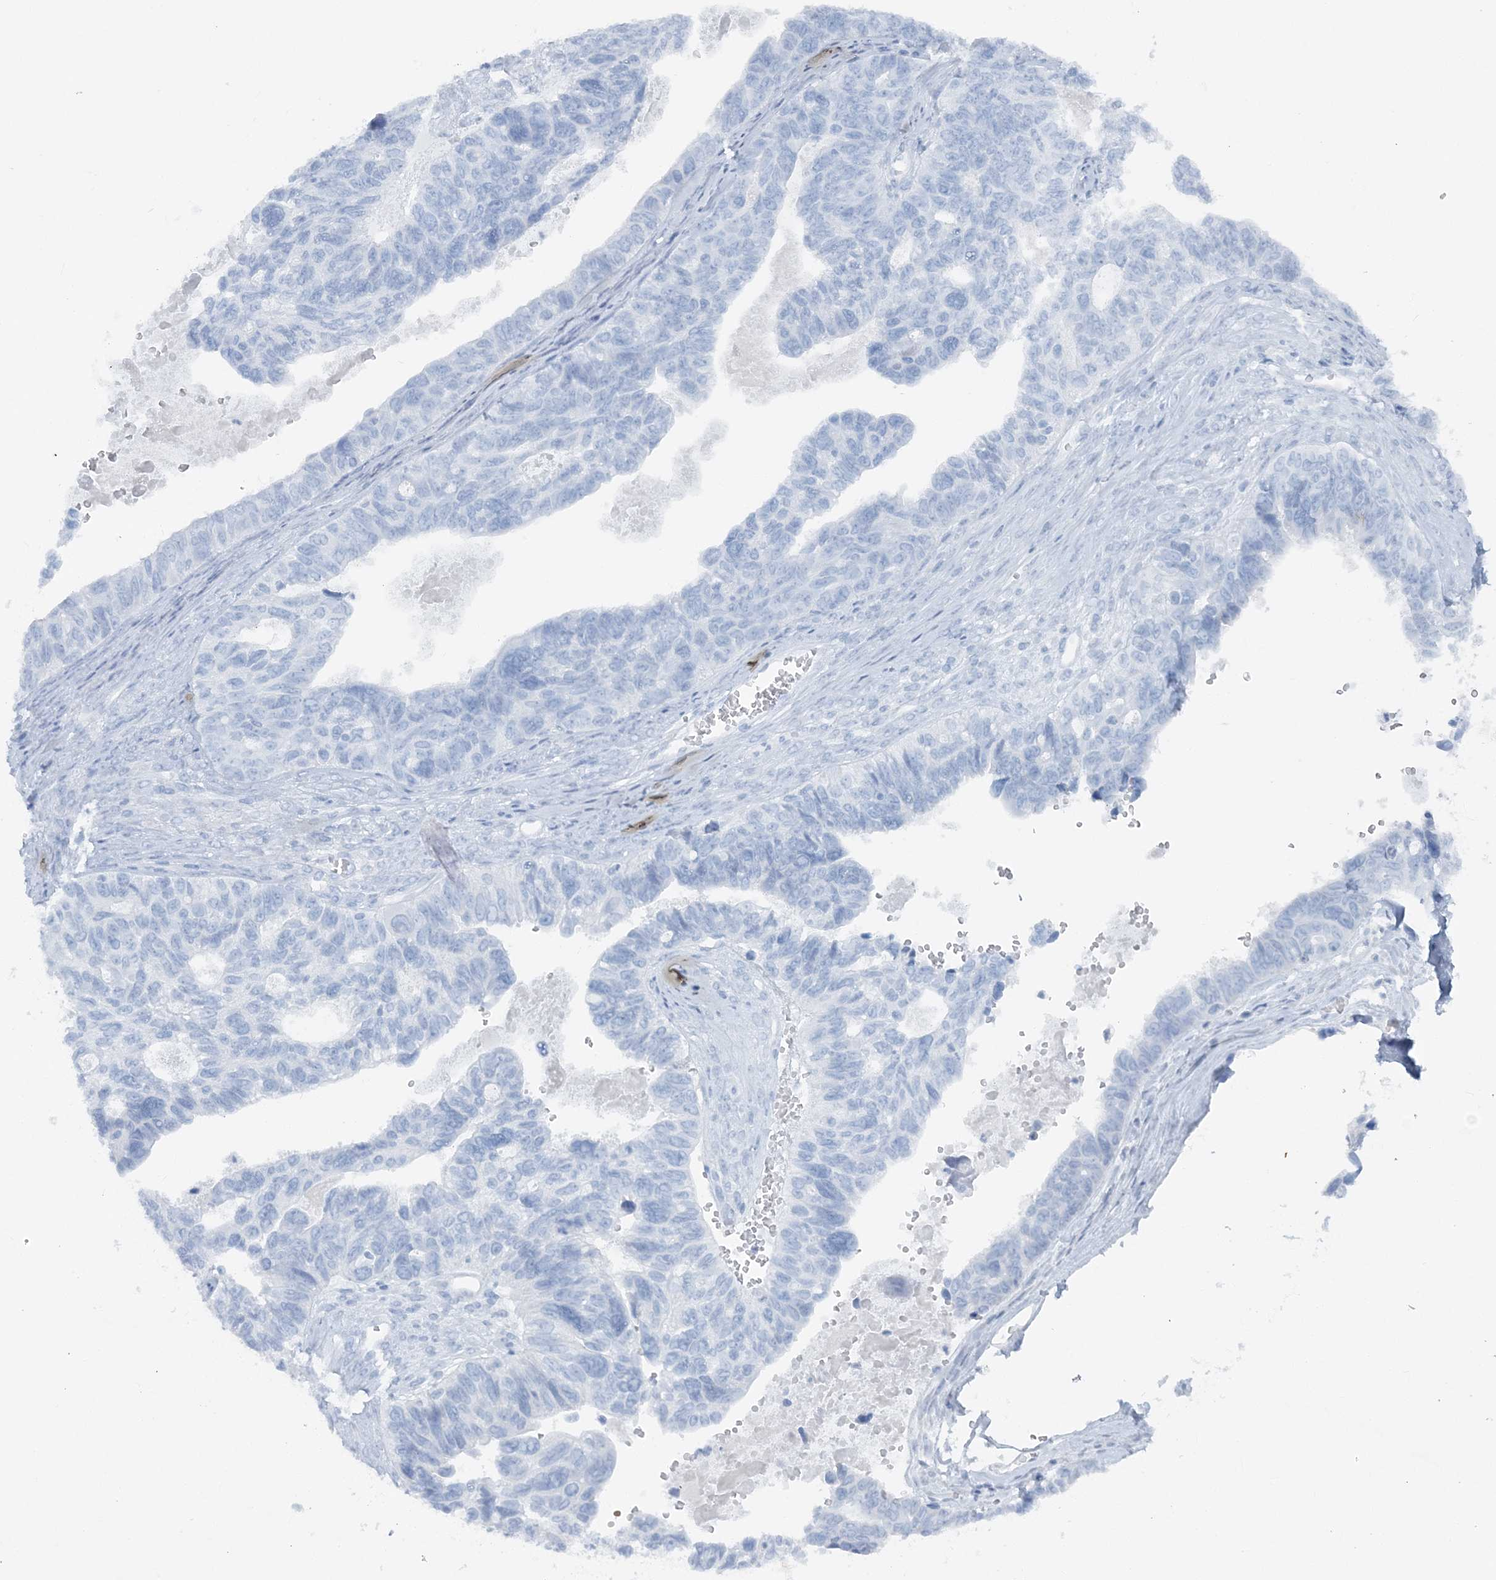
{"staining": {"intensity": "negative", "quantity": "none", "location": "none"}, "tissue": "ovarian cancer", "cell_type": "Tumor cells", "image_type": "cancer", "snomed": [{"axis": "morphology", "description": "Cystadenocarcinoma, serous, NOS"}, {"axis": "topography", "description": "Ovary"}], "caption": "This is an IHC image of human ovarian serous cystadenocarcinoma. There is no staining in tumor cells.", "gene": "ATP11A", "patient": {"sex": "female", "age": 79}}